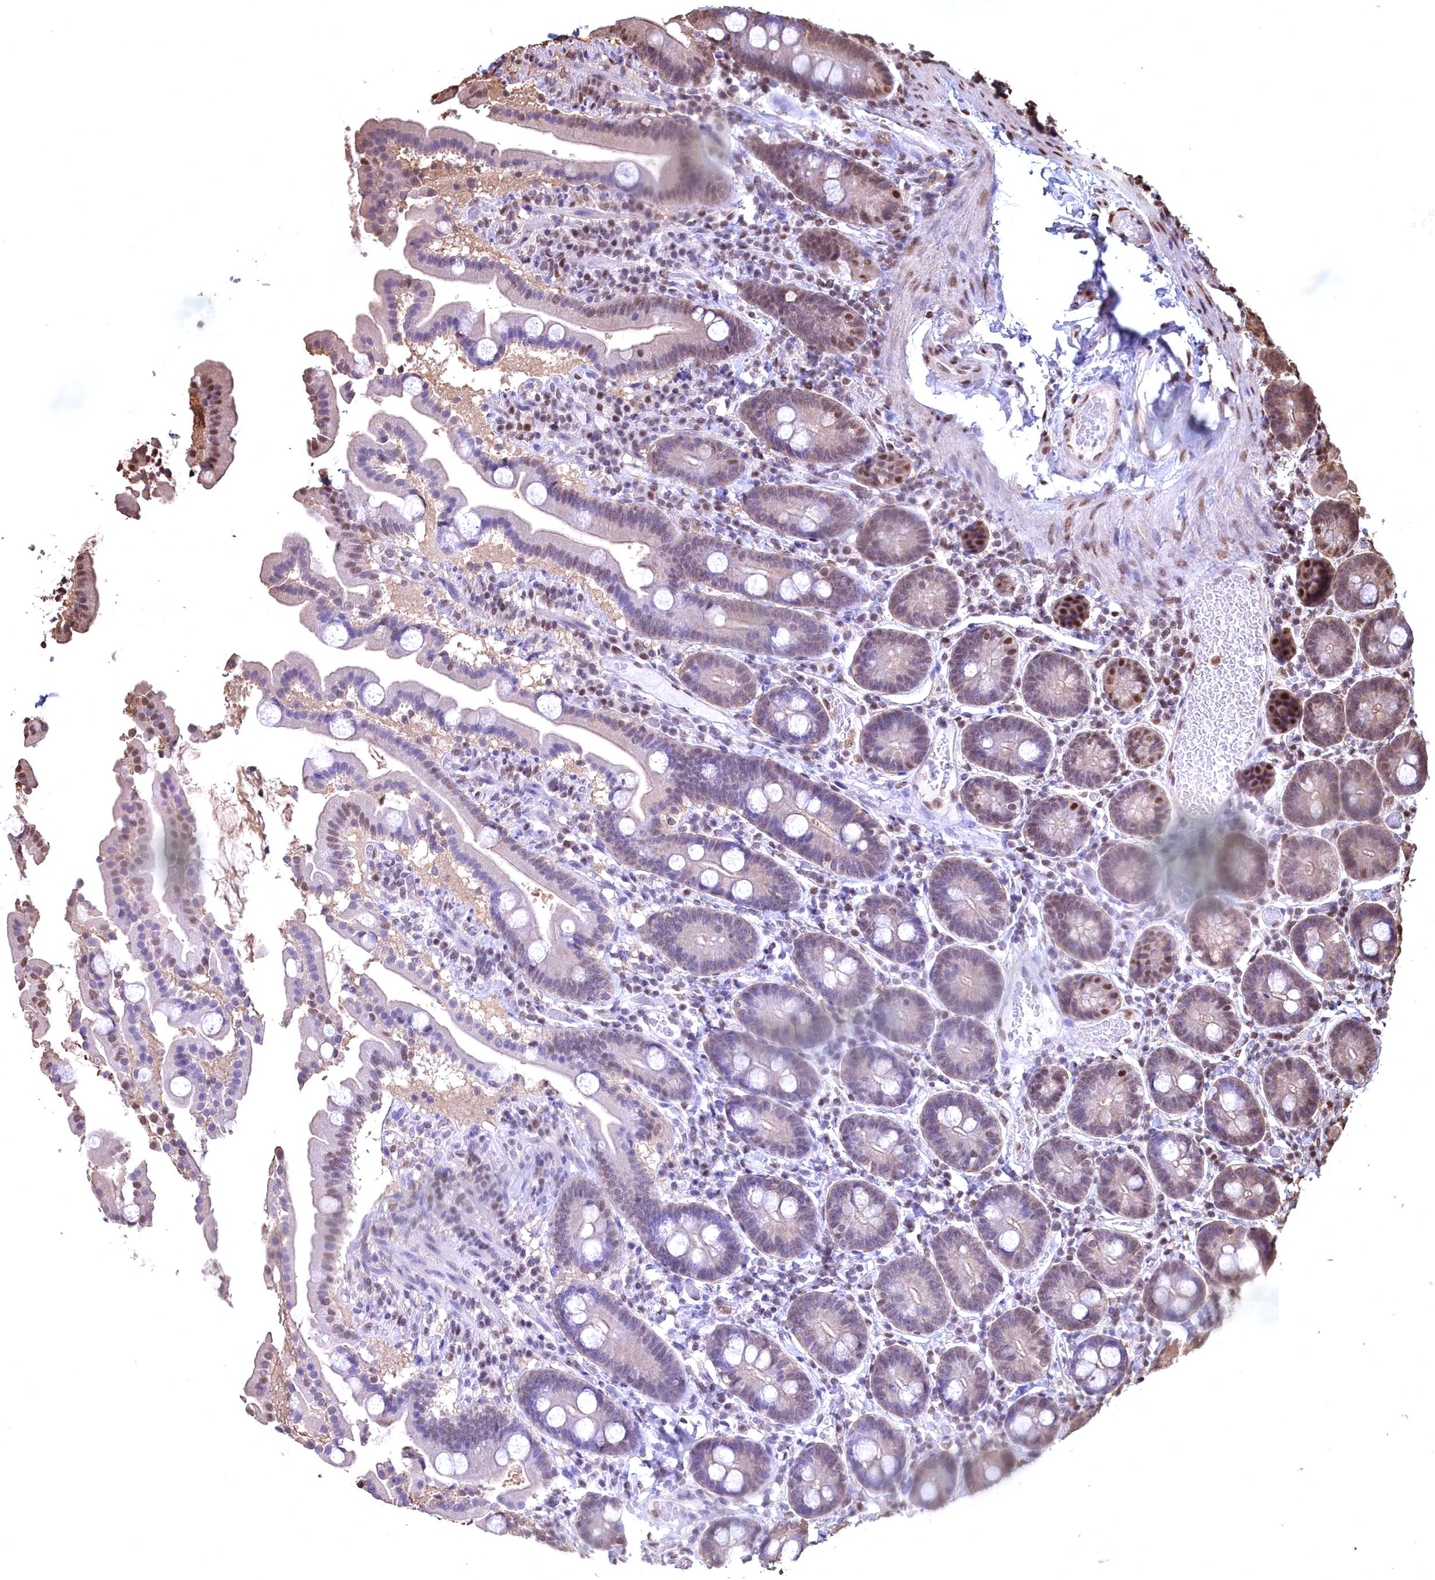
{"staining": {"intensity": "moderate", "quantity": "25%-75%", "location": "nuclear"}, "tissue": "duodenum", "cell_type": "Glandular cells", "image_type": "normal", "snomed": [{"axis": "morphology", "description": "Normal tissue, NOS"}, {"axis": "topography", "description": "Duodenum"}], "caption": "Immunohistochemical staining of unremarkable human duodenum reveals medium levels of moderate nuclear positivity in about 25%-75% of glandular cells.", "gene": "GAPDH", "patient": {"sex": "male", "age": 55}}